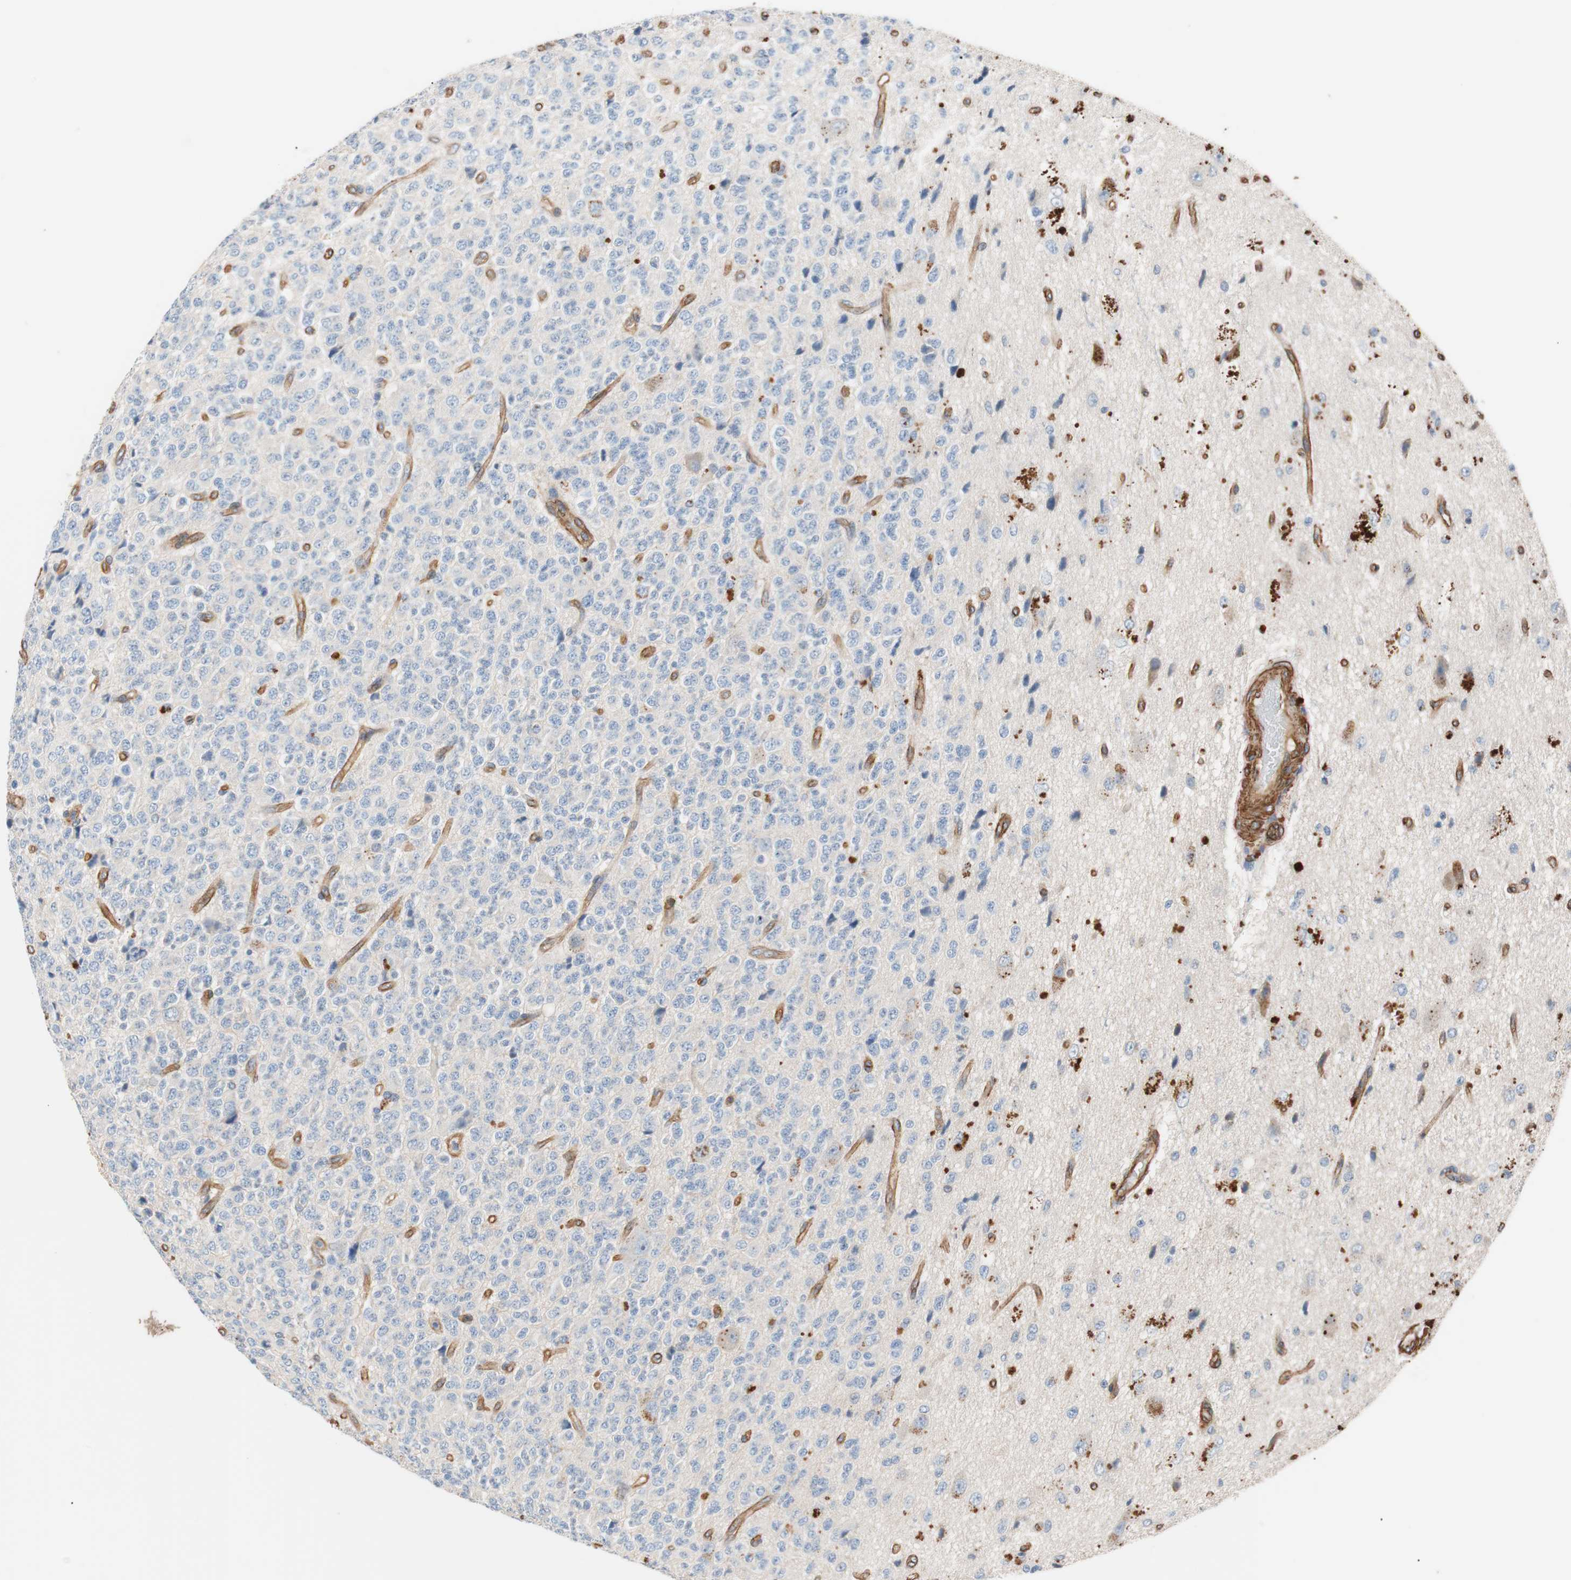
{"staining": {"intensity": "negative", "quantity": "none", "location": "none"}, "tissue": "glioma", "cell_type": "Tumor cells", "image_type": "cancer", "snomed": [{"axis": "morphology", "description": "Glioma, malignant, High grade"}, {"axis": "topography", "description": "pancreas cauda"}], "caption": "The histopathology image exhibits no significant positivity in tumor cells of malignant high-grade glioma. (Brightfield microscopy of DAB (3,3'-diaminobenzidine) immunohistochemistry (IHC) at high magnification).", "gene": "SPINT1", "patient": {"sex": "male", "age": 60}}